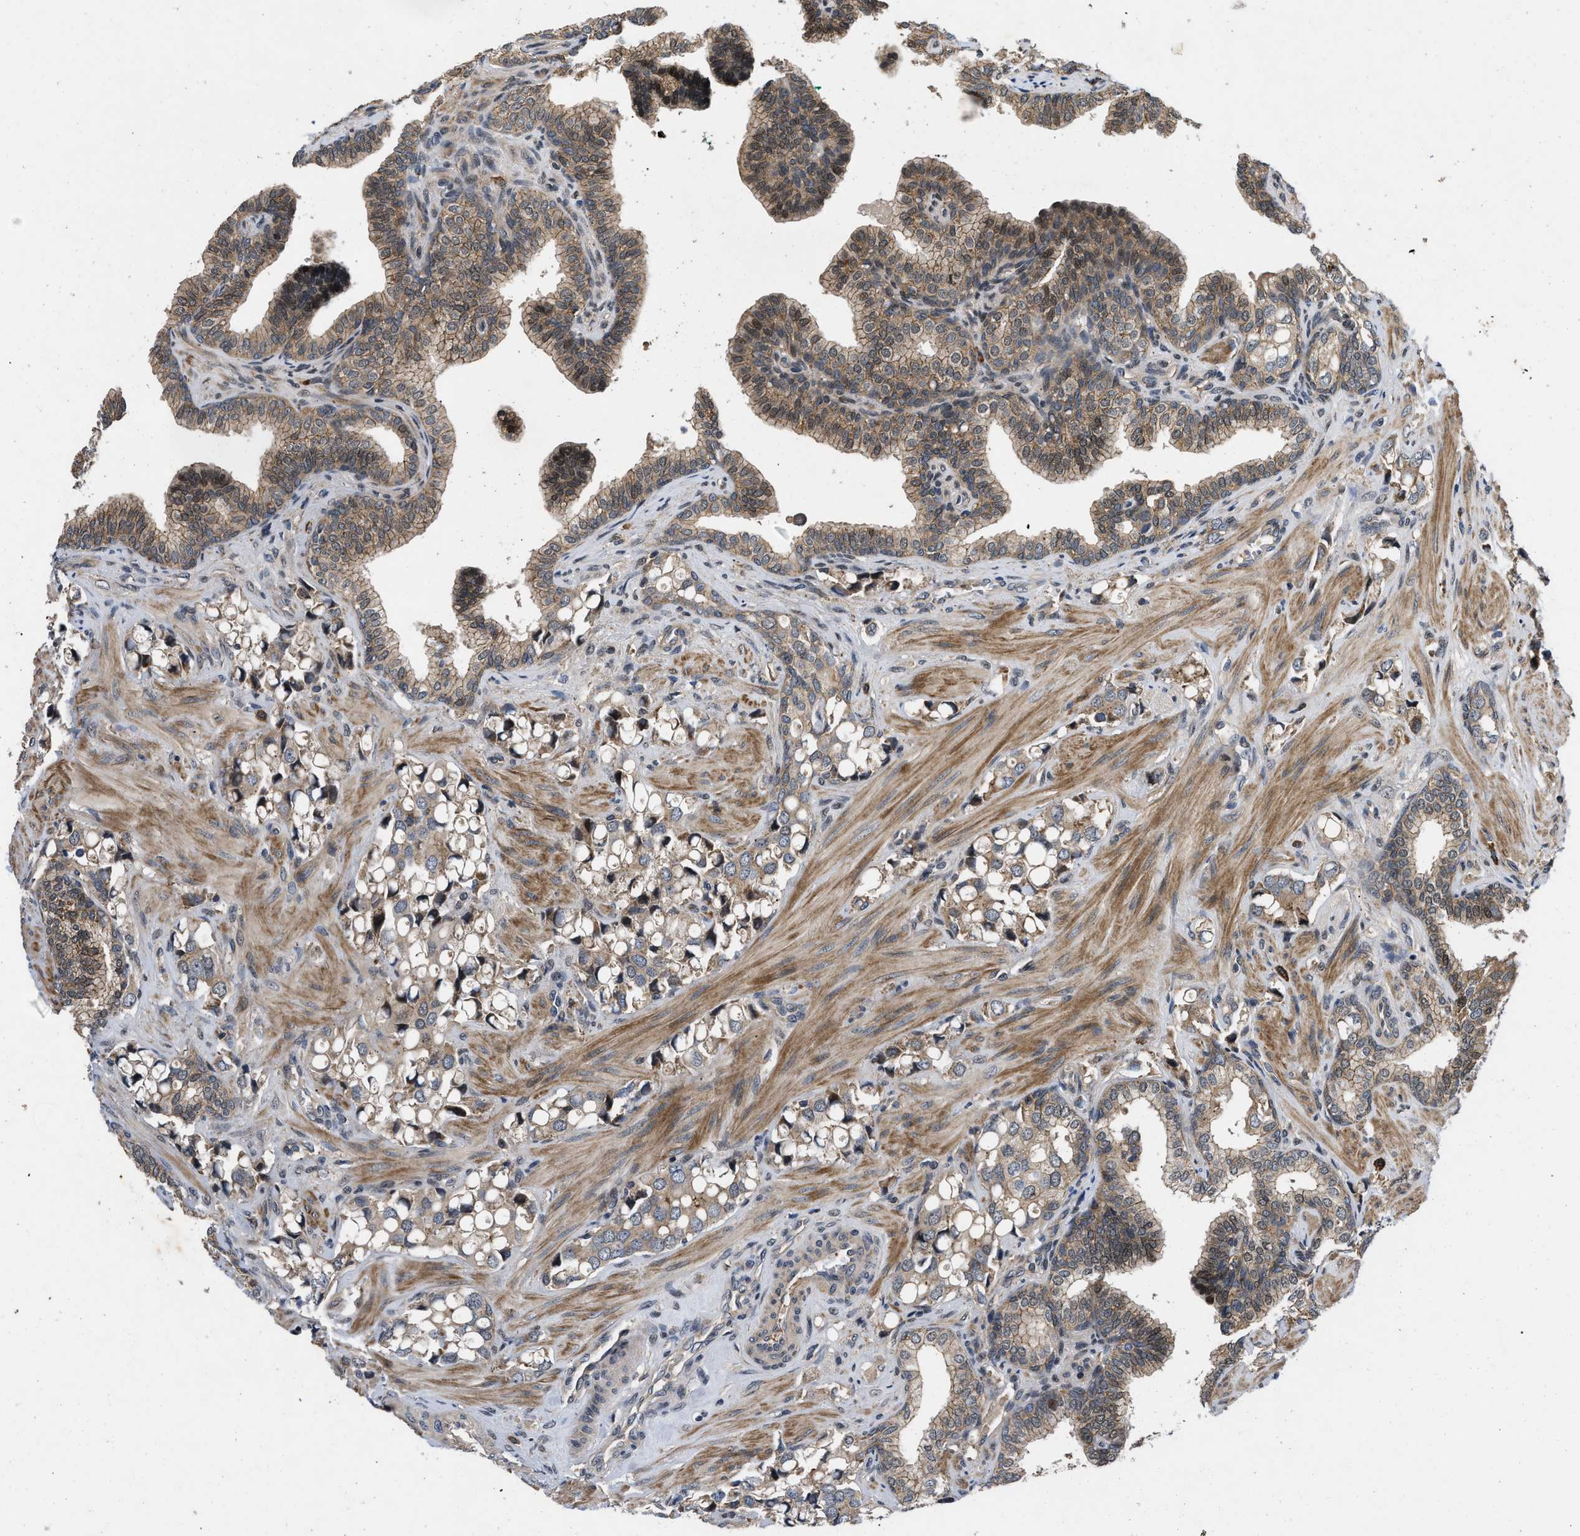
{"staining": {"intensity": "moderate", "quantity": ">75%", "location": "cytoplasmic/membranous"}, "tissue": "prostate cancer", "cell_type": "Tumor cells", "image_type": "cancer", "snomed": [{"axis": "morphology", "description": "Adenocarcinoma, High grade"}, {"axis": "topography", "description": "Prostate"}], "caption": "Immunohistochemical staining of human high-grade adenocarcinoma (prostate) demonstrates medium levels of moderate cytoplasmic/membranous staining in approximately >75% of tumor cells.", "gene": "PRDM14", "patient": {"sex": "male", "age": 52}}